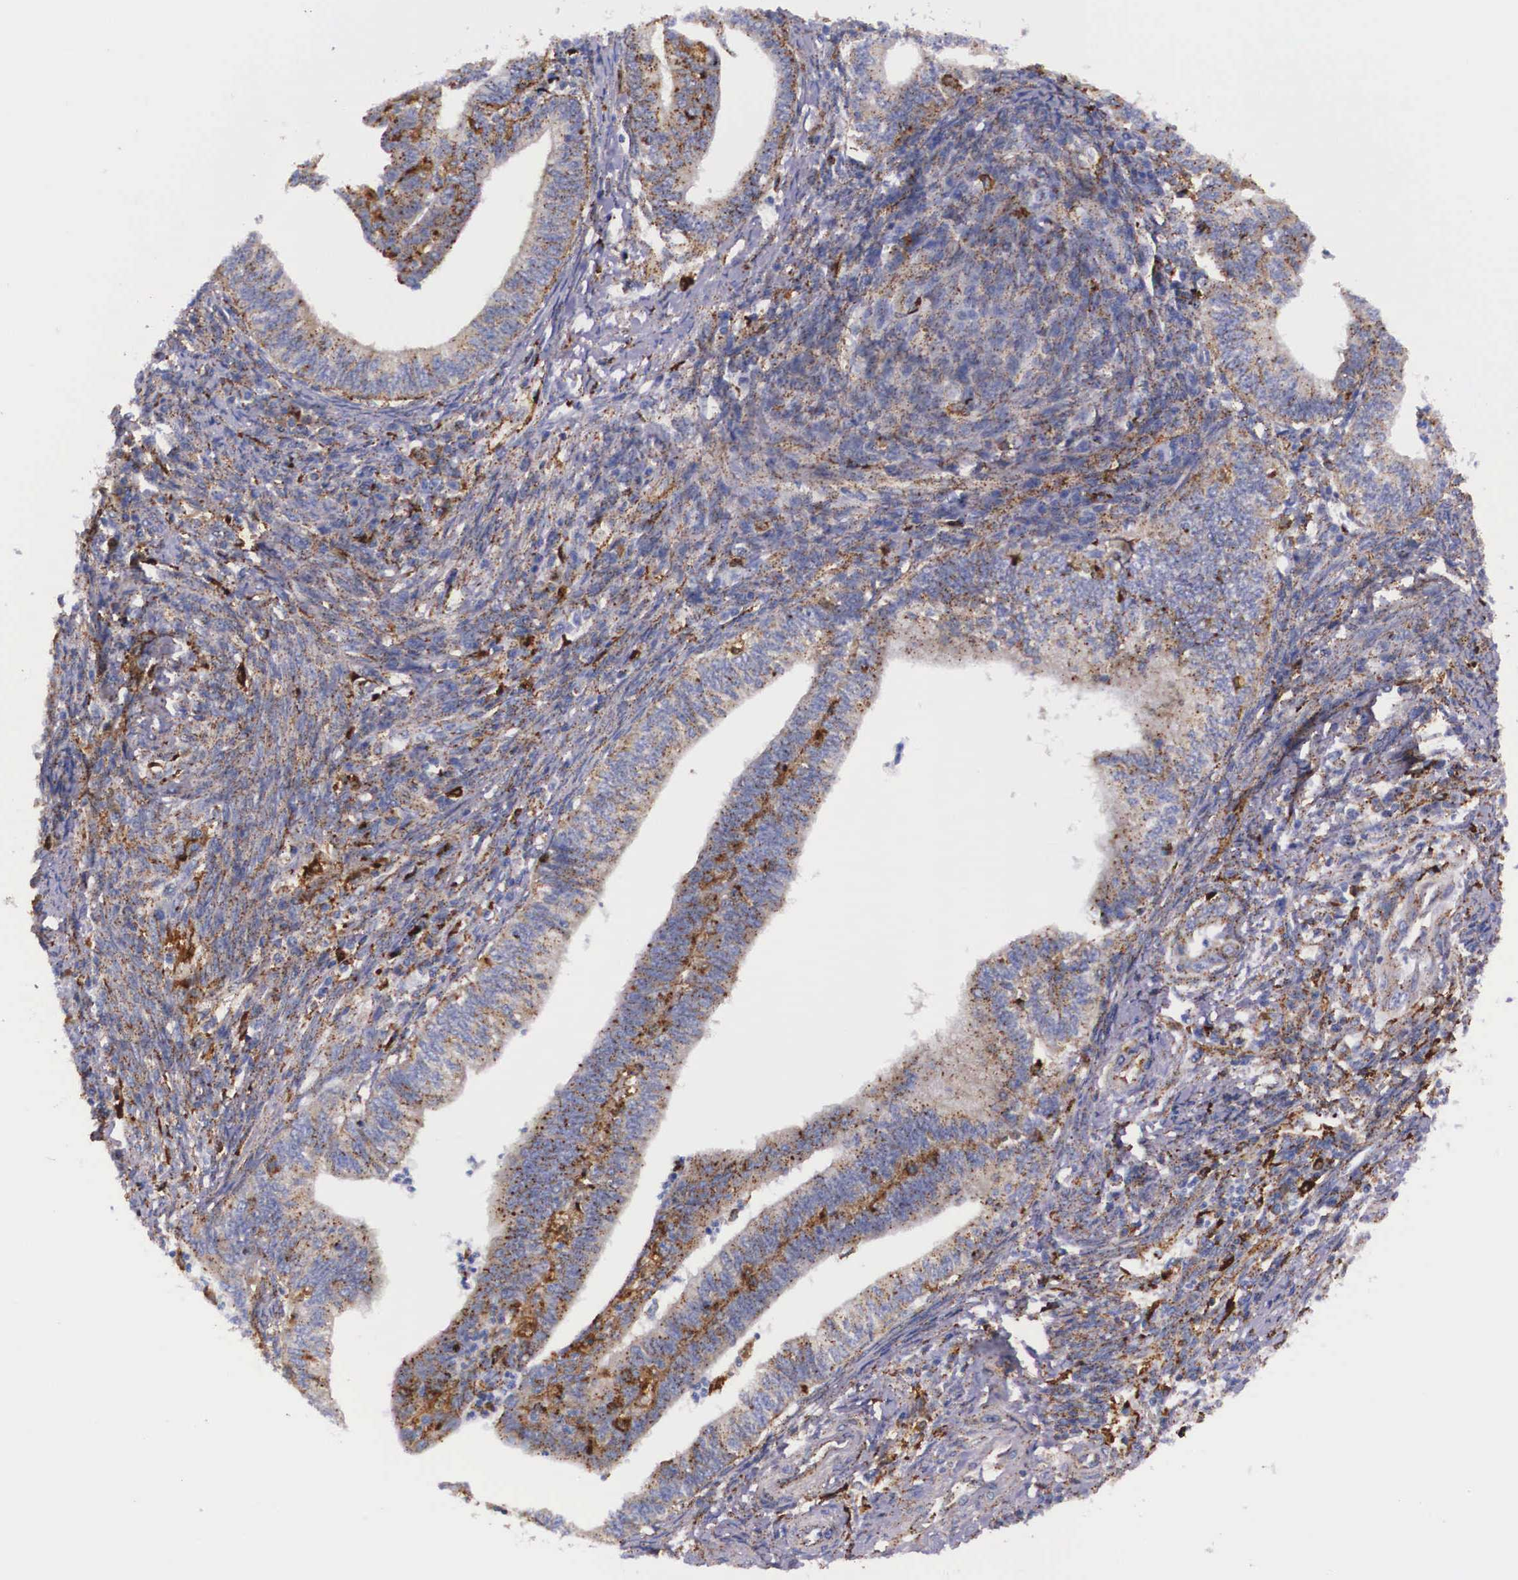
{"staining": {"intensity": "weak", "quantity": ">75%", "location": "cytoplasmic/membranous"}, "tissue": "endometrial cancer", "cell_type": "Tumor cells", "image_type": "cancer", "snomed": [{"axis": "morphology", "description": "Adenocarcinoma, NOS"}, {"axis": "topography", "description": "Endometrium"}], "caption": "Protein expression analysis of endometrial adenocarcinoma shows weak cytoplasmic/membranous staining in approximately >75% of tumor cells.", "gene": "NAGA", "patient": {"sex": "female", "age": 66}}